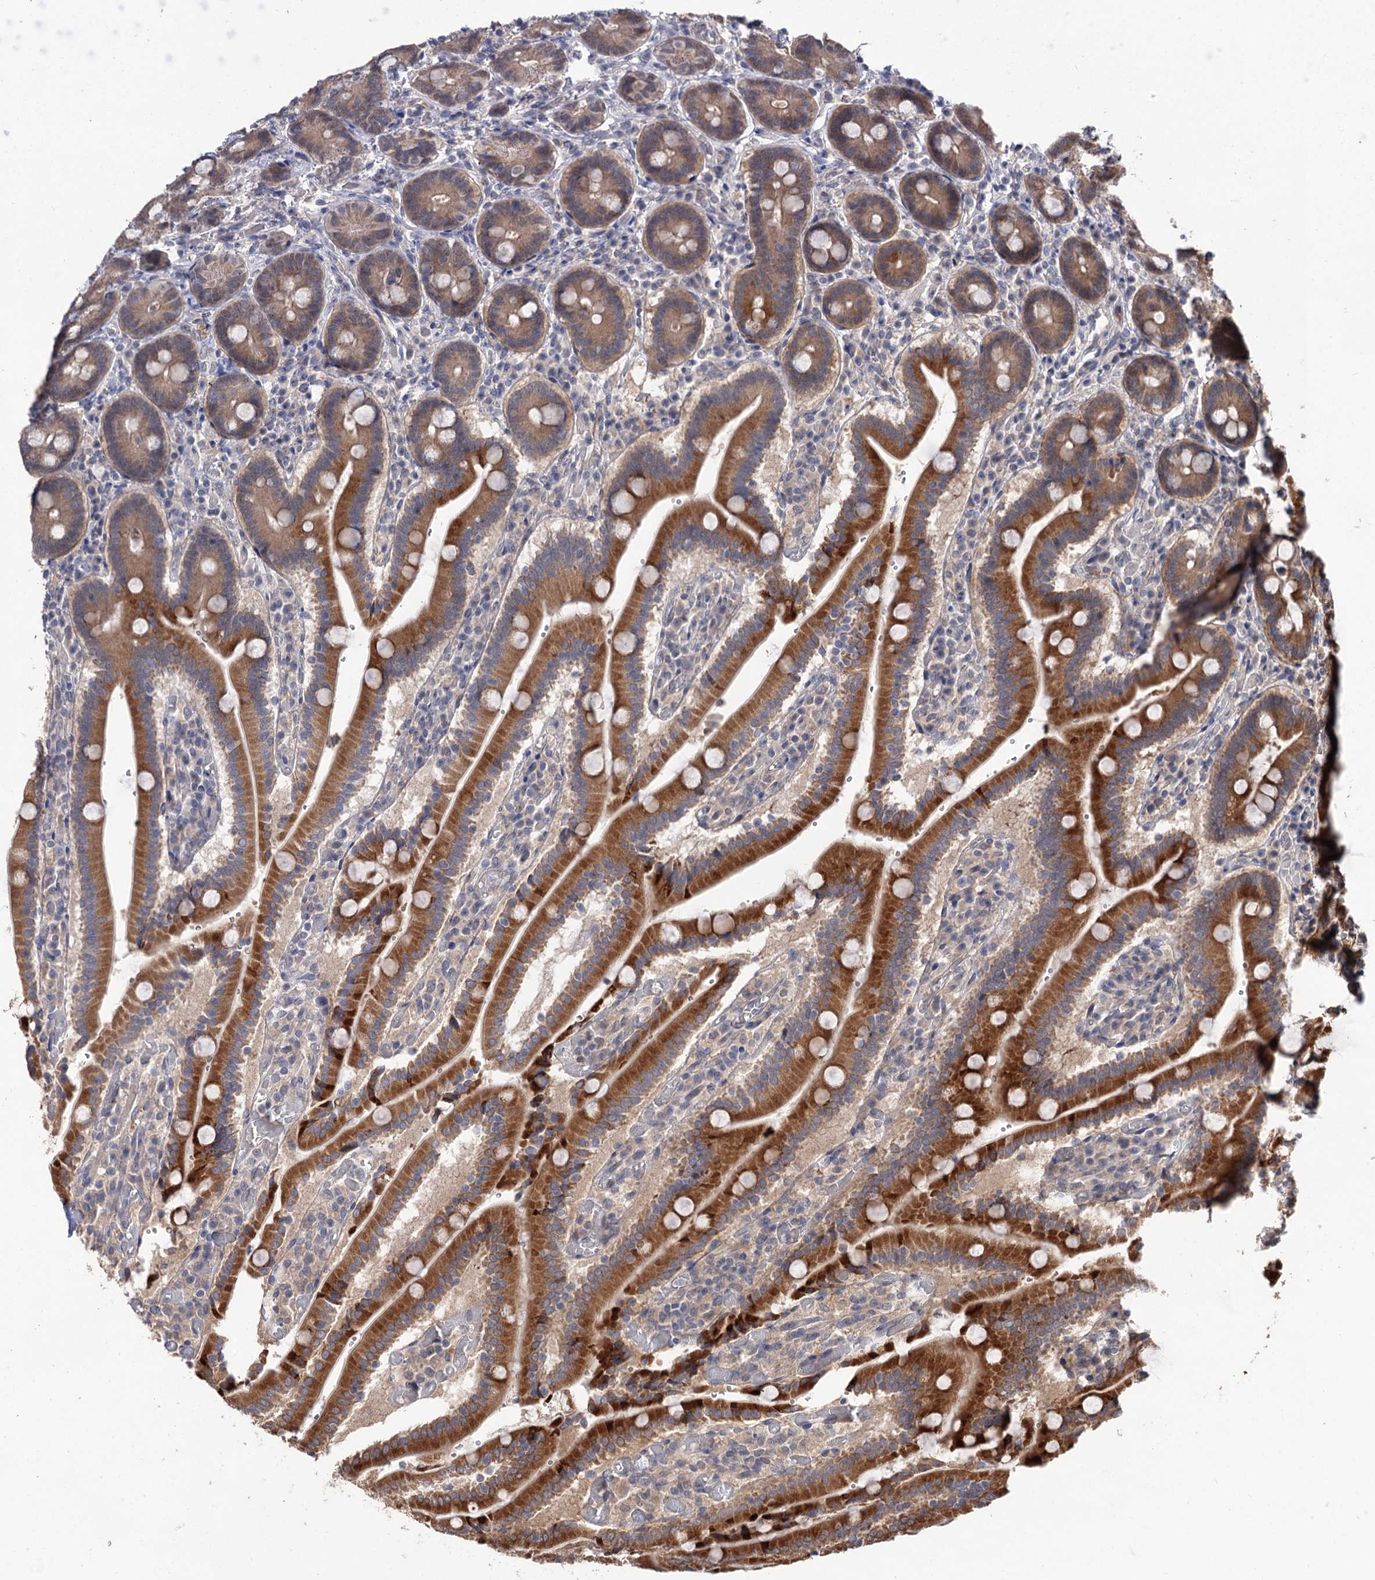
{"staining": {"intensity": "strong", "quantity": ">75%", "location": "cytoplasmic/membranous"}, "tissue": "duodenum", "cell_type": "Glandular cells", "image_type": "normal", "snomed": [{"axis": "morphology", "description": "Normal tissue, NOS"}, {"axis": "topography", "description": "Duodenum"}], "caption": "Strong cytoplasmic/membranous expression is identified in about >75% of glandular cells in normal duodenum.", "gene": "NUDCD2", "patient": {"sex": "female", "age": 62}}